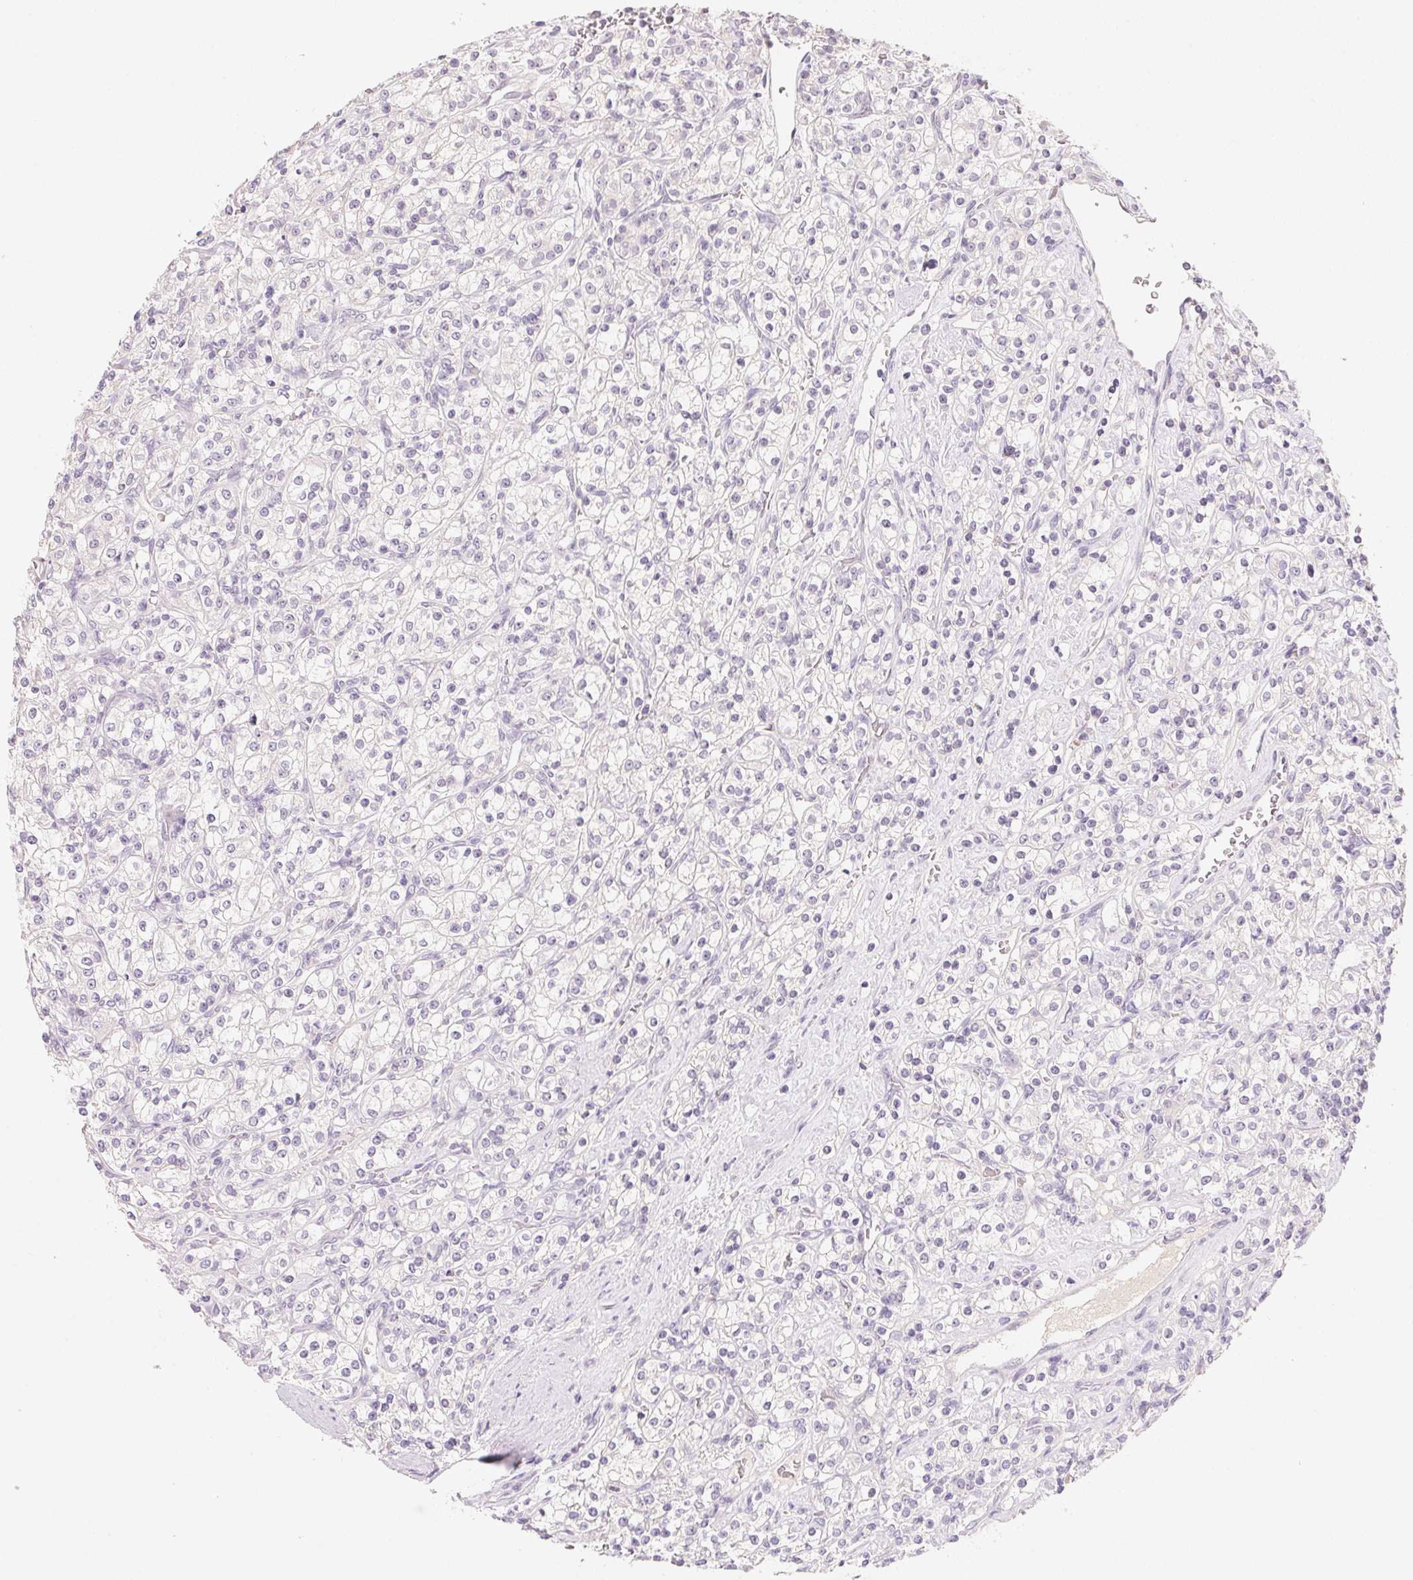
{"staining": {"intensity": "negative", "quantity": "none", "location": "none"}, "tissue": "renal cancer", "cell_type": "Tumor cells", "image_type": "cancer", "snomed": [{"axis": "morphology", "description": "Adenocarcinoma, NOS"}, {"axis": "topography", "description": "Kidney"}], "caption": "Immunohistochemistry of human adenocarcinoma (renal) demonstrates no expression in tumor cells. The staining was performed using DAB (3,3'-diaminobenzidine) to visualize the protein expression in brown, while the nuclei were stained in blue with hematoxylin (Magnification: 20x).", "gene": "MCOLN3", "patient": {"sex": "male", "age": 77}}